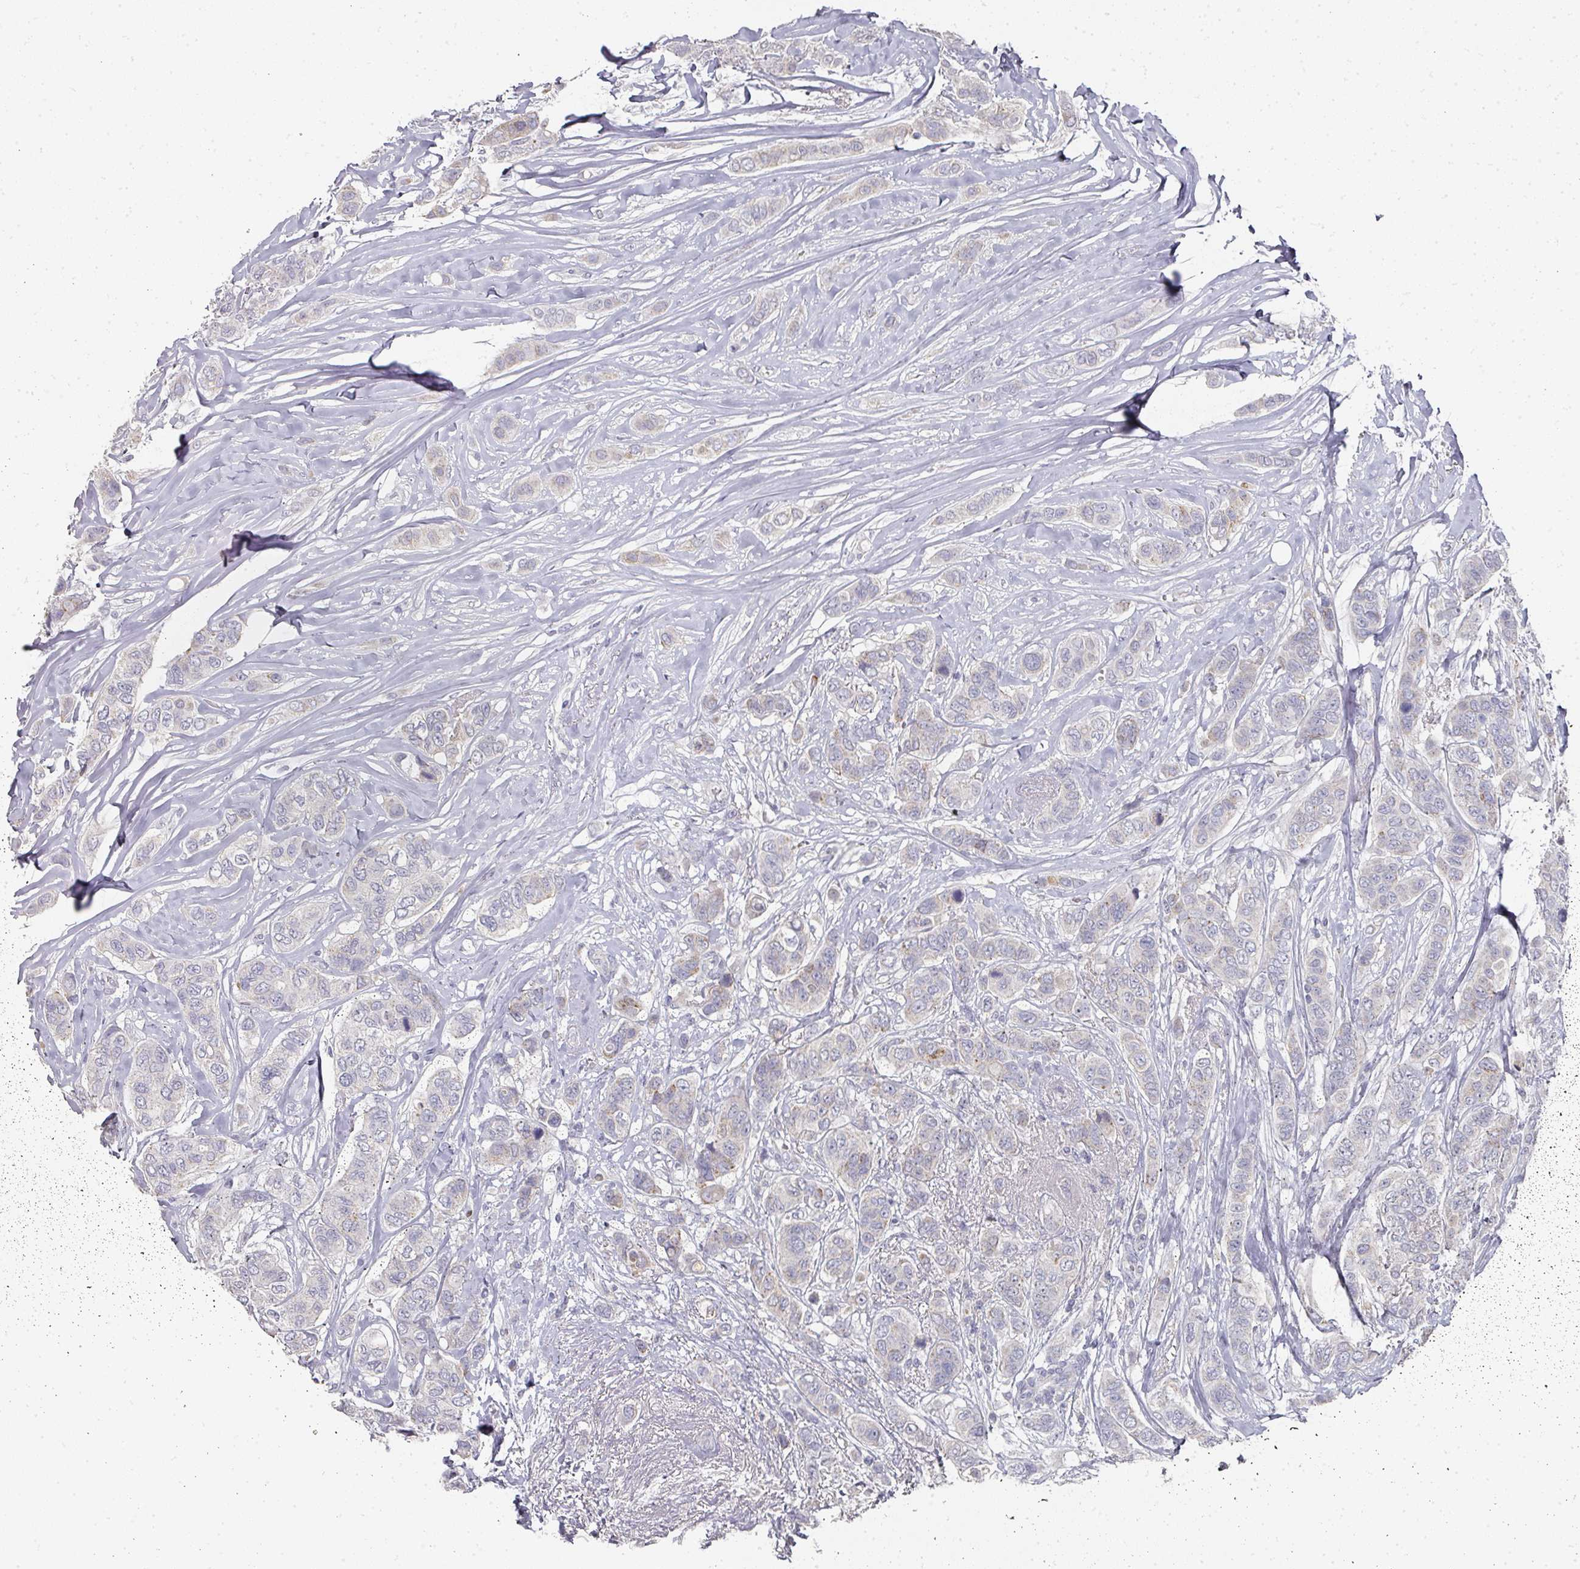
{"staining": {"intensity": "weak", "quantity": "<25%", "location": "cytoplasmic/membranous"}, "tissue": "breast cancer", "cell_type": "Tumor cells", "image_type": "cancer", "snomed": [{"axis": "morphology", "description": "Lobular carcinoma"}, {"axis": "topography", "description": "Breast"}], "caption": "DAB immunohistochemical staining of human lobular carcinoma (breast) reveals no significant staining in tumor cells.", "gene": "CAMP", "patient": {"sex": "female", "age": 51}}